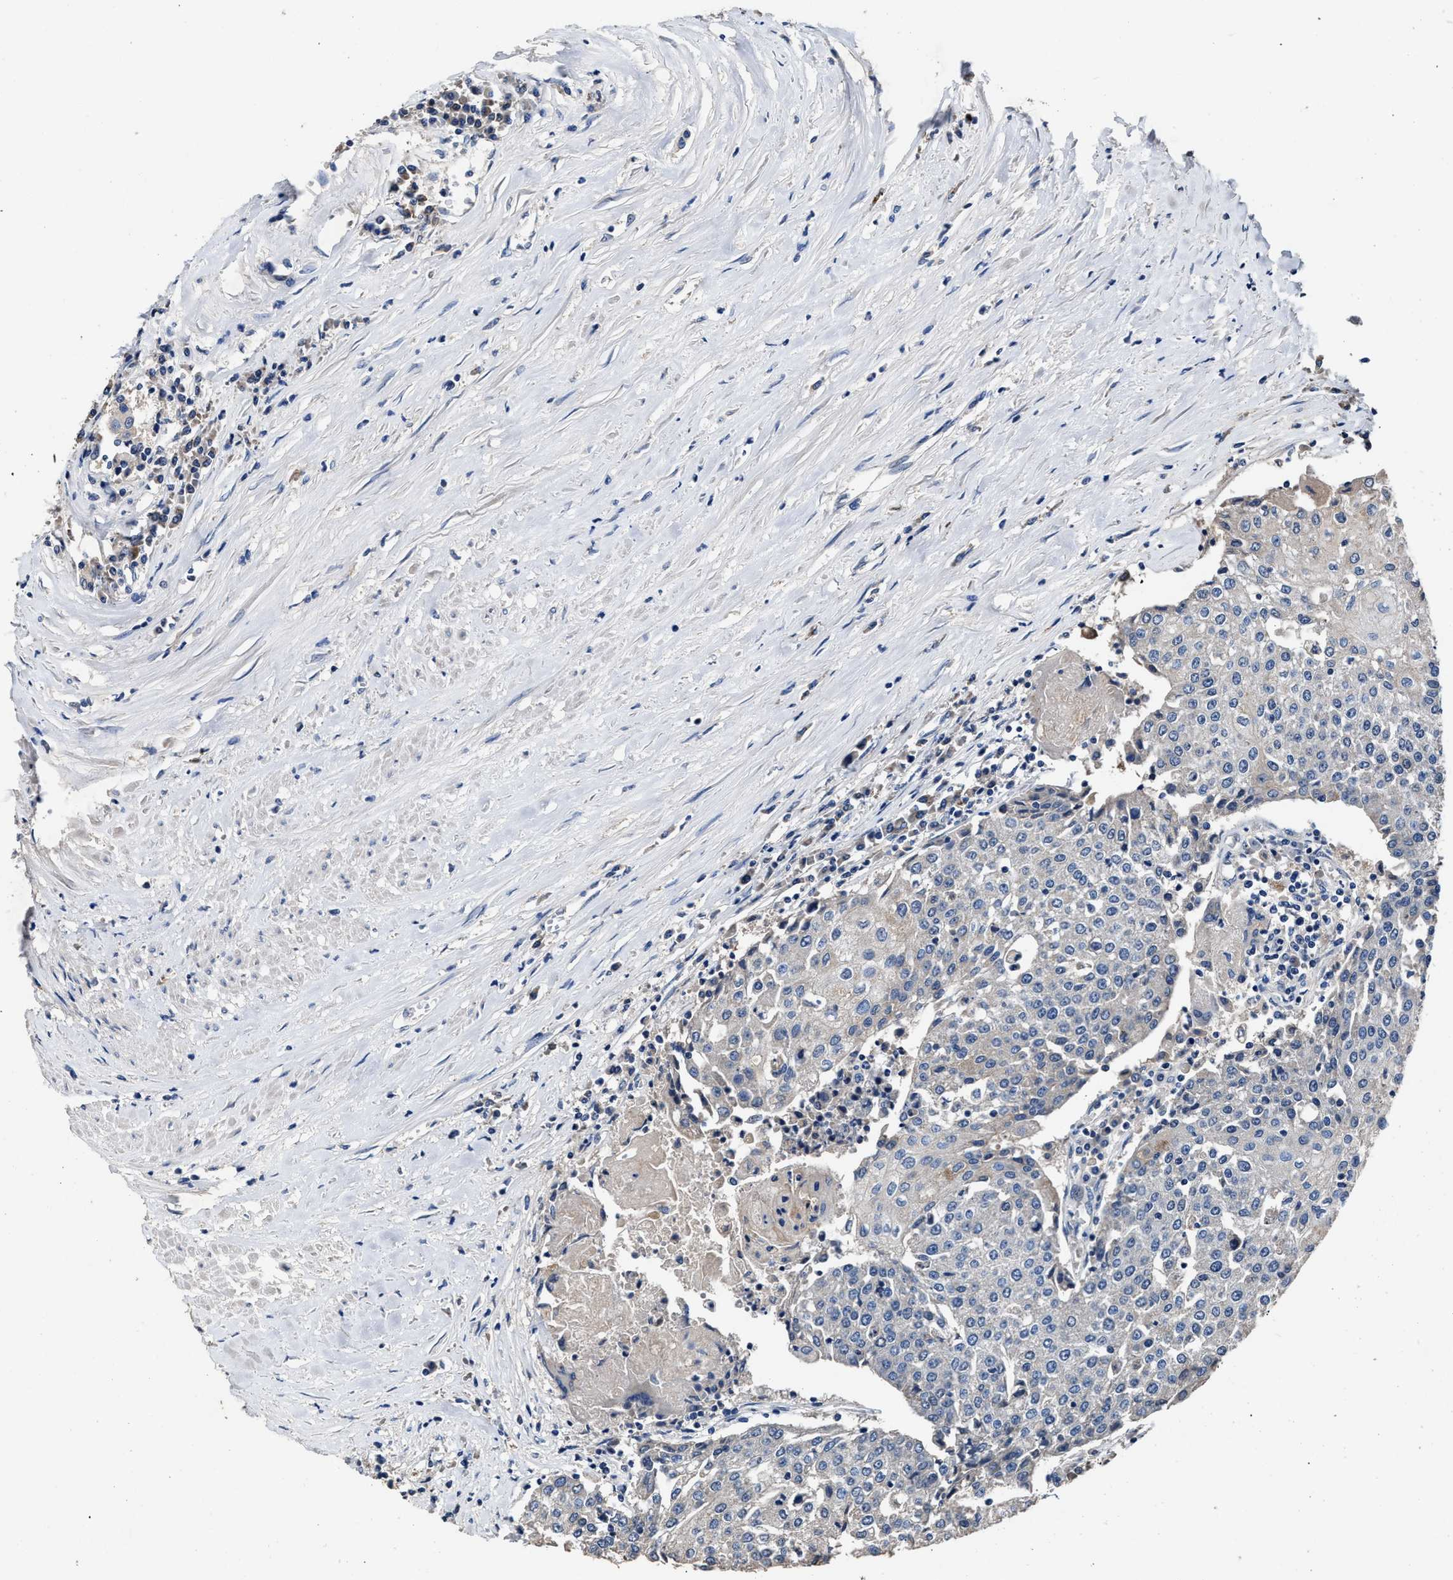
{"staining": {"intensity": "negative", "quantity": "none", "location": "none"}, "tissue": "urothelial cancer", "cell_type": "Tumor cells", "image_type": "cancer", "snomed": [{"axis": "morphology", "description": "Urothelial carcinoma, High grade"}, {"axis": "topography", "description": "Urinary bladder"}], "caption": "A histopathology image of urothelial cancer stained for a protein reveals no brown staining in tumor cells. The staining is performed using DAB brown chromogen with nuclei counter-stained in using hematoxylin.", "gene": "UBR4", "patient": {"sex": "female", "age": 85}}